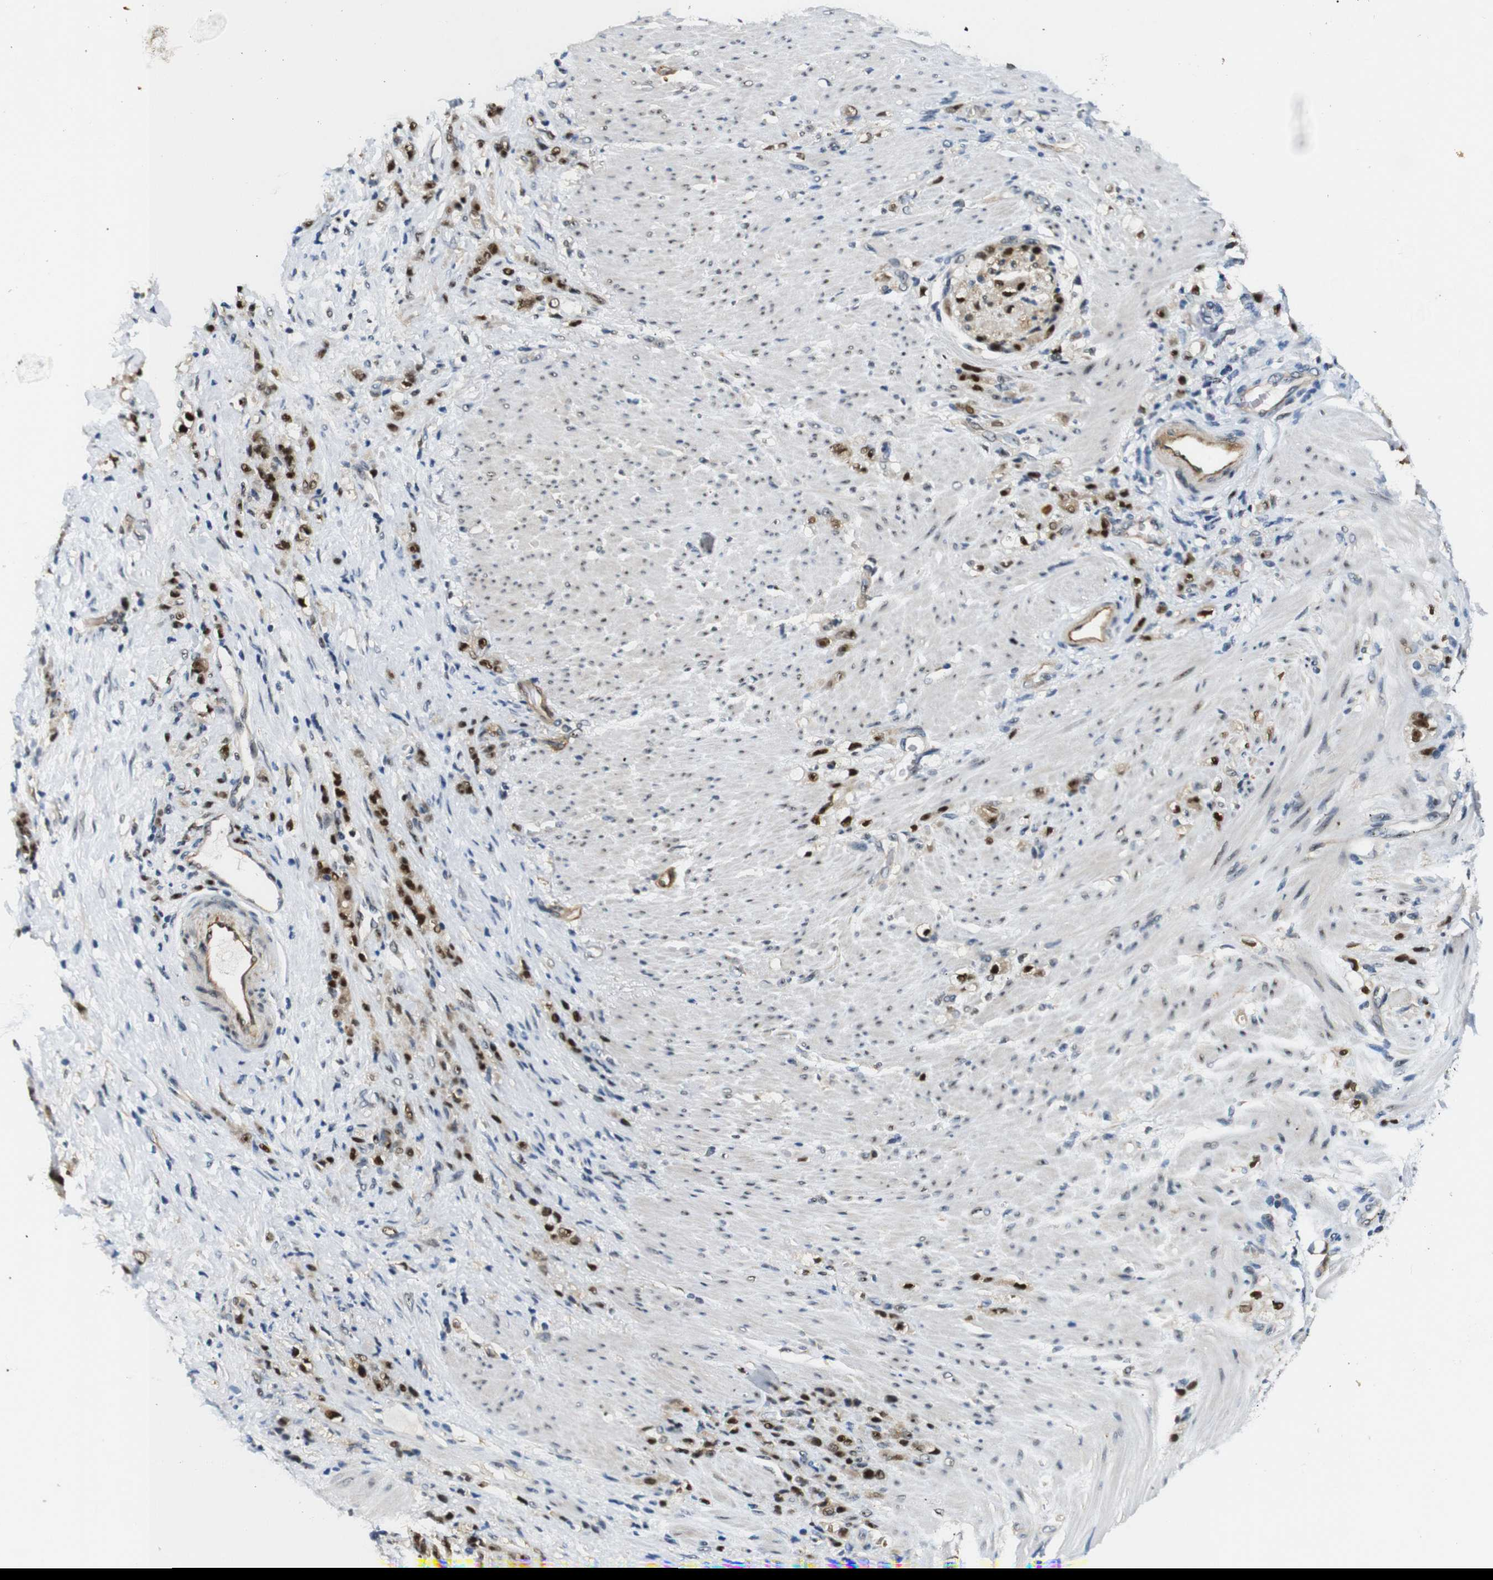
{"staining": {"intensity": "strong", "quantity": ">75%", "location": "nuclear"}, "tissue": "stomach cancer", "cell_type": "Tumor cells", "image_type": "cancer", "snomed": [{"axis": "morphology", "description": "Adenocarcinoma, NOS"}, {"axis": "topography", "description": "Stomach"}], "caption": "This histopathology image displays stomach cancer (adenocarcinoma) stained with immunohistochemistry to label a protein in brown. The nuclear of tumor cells show strong positivity for the protein. Nuclei are counter-stained blue.", "gene": "PARN", "patient": {"sex": "male", "age": 82}}